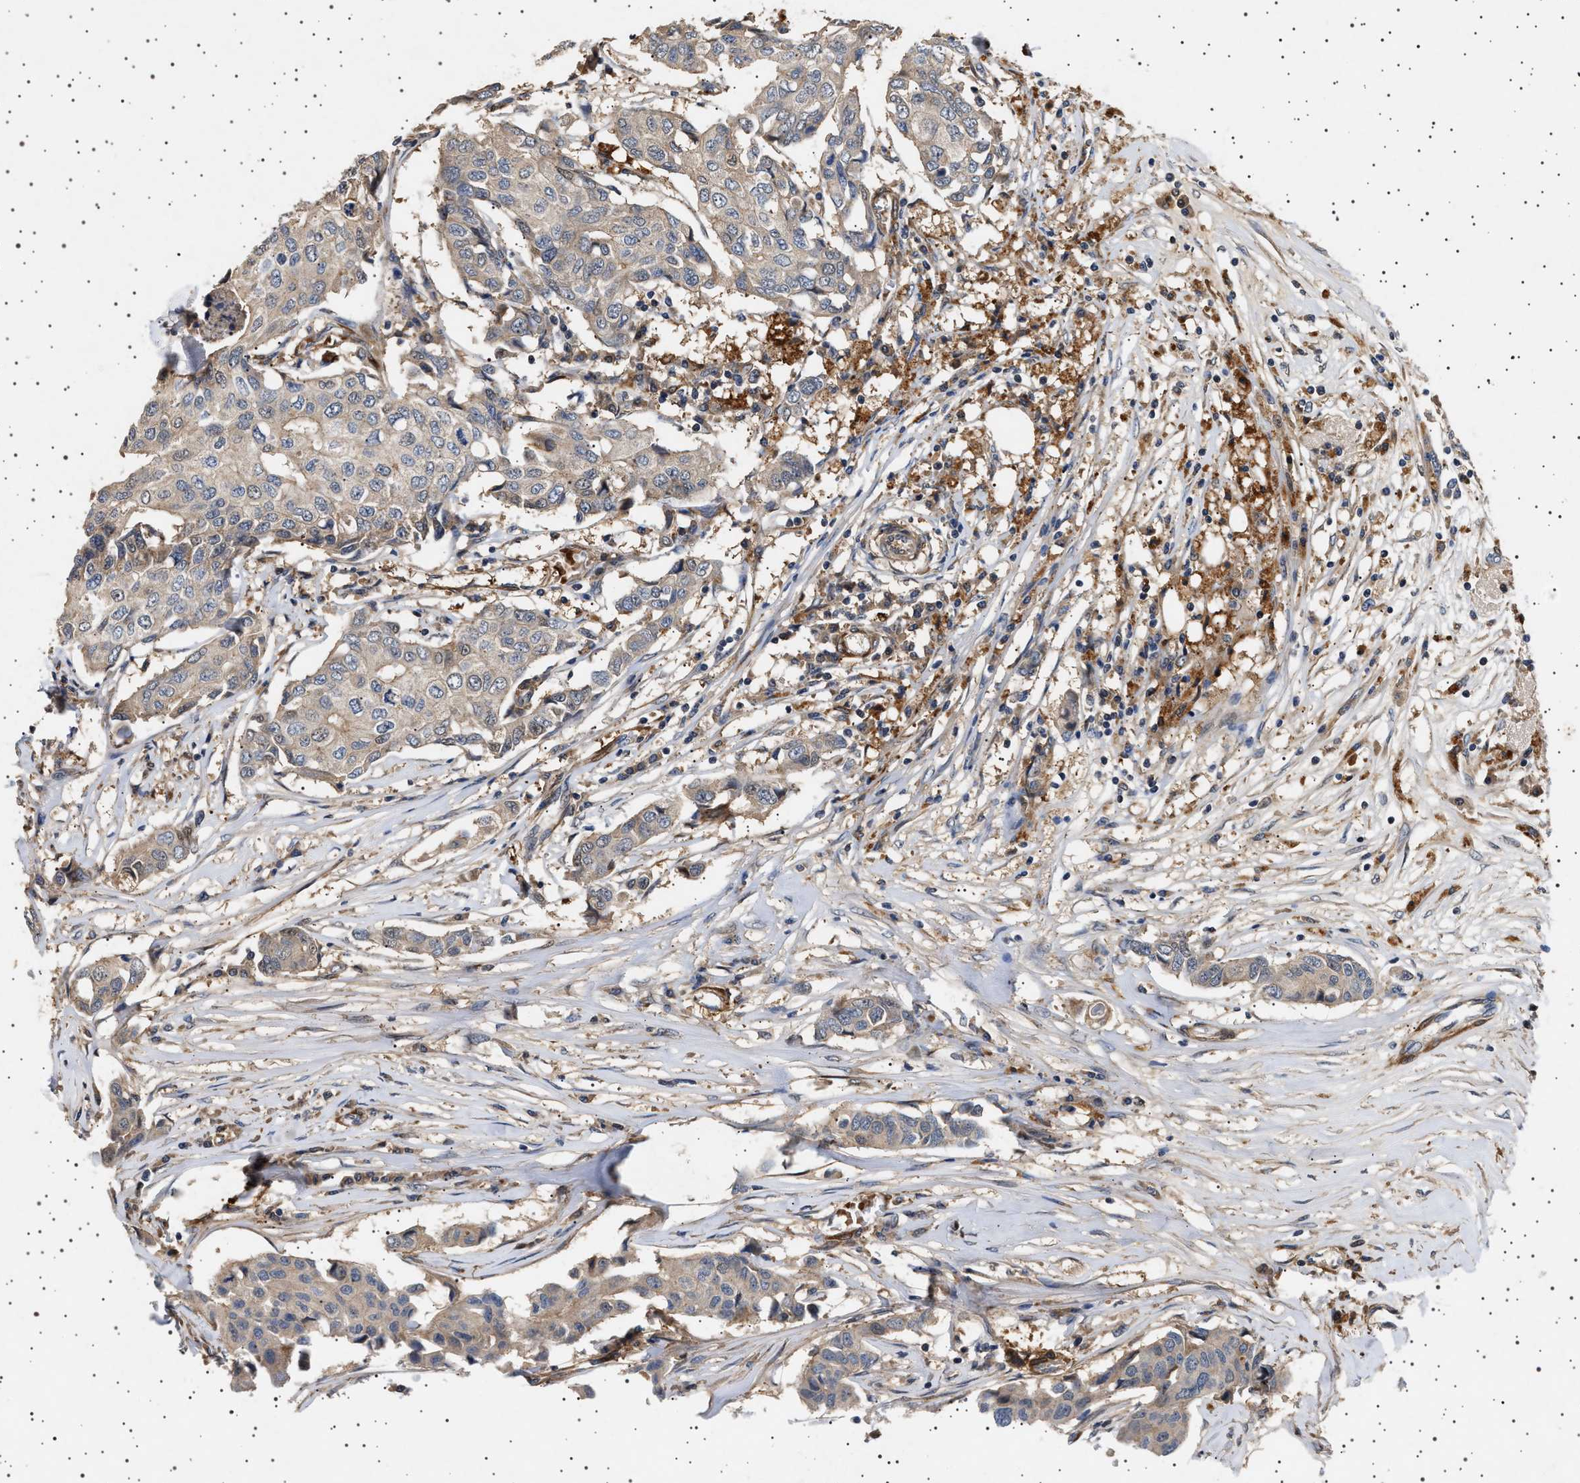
{"staining": {"intensity": "weak", "quantity": "<25%", "location": "cytoplasmic/membranous"}, "tissue": "breast cancer", "cell_type": "Tumor cells", "image_type": "cancer", "snomed": [{"axis": "morphology", "description": "Duct carcinoma"}, {"axis": "topography", "description": "Breast"}], "caption": "High power microscopy image of an immunohistochemistry (IHC) image of breast cancer, revealing no significant staining in tumor cells.", "gene": "GUCY1B1", "patient": {"sex": "female", "age": 80}}